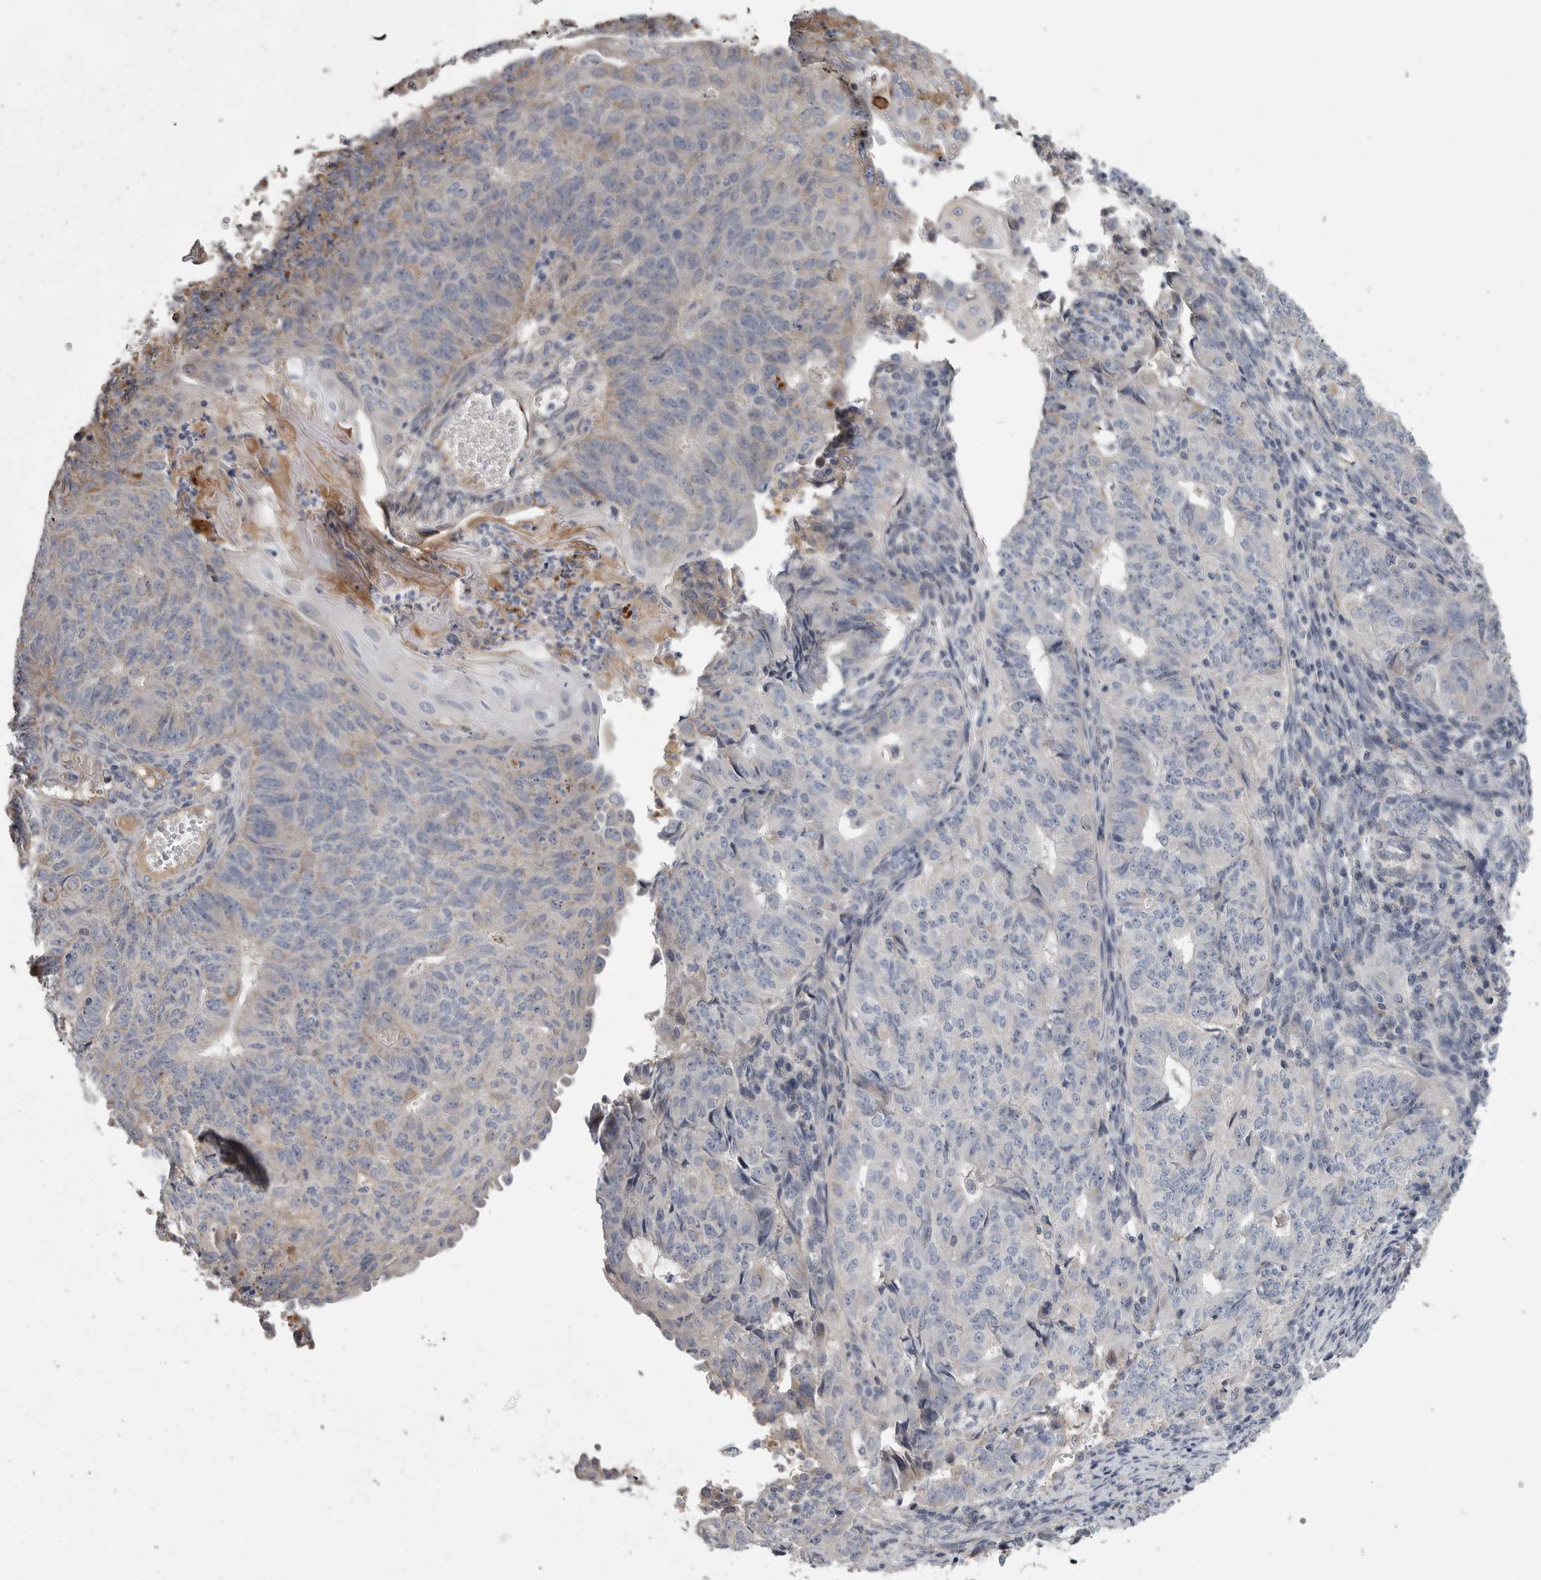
{"staining": {"intensity": "weak", "quantity": "<25%", "location": "cytoplasmic/membranous"}, "tissue": "endometrial cancer", "cell_type": "Tumor cells", "image_type": "cancer", "snomed": [{"axis": "morphology", "description": "Adenocarcinoma, NOS"}, {"axis": "topography", "description": "Endometrium"}], "caption": "The photomicrograph demonstrates no staining of tumor cells in endometrial adenocarcinoma.", "gene": "CRP", "patient": {"sex": "female", "age": 32}}